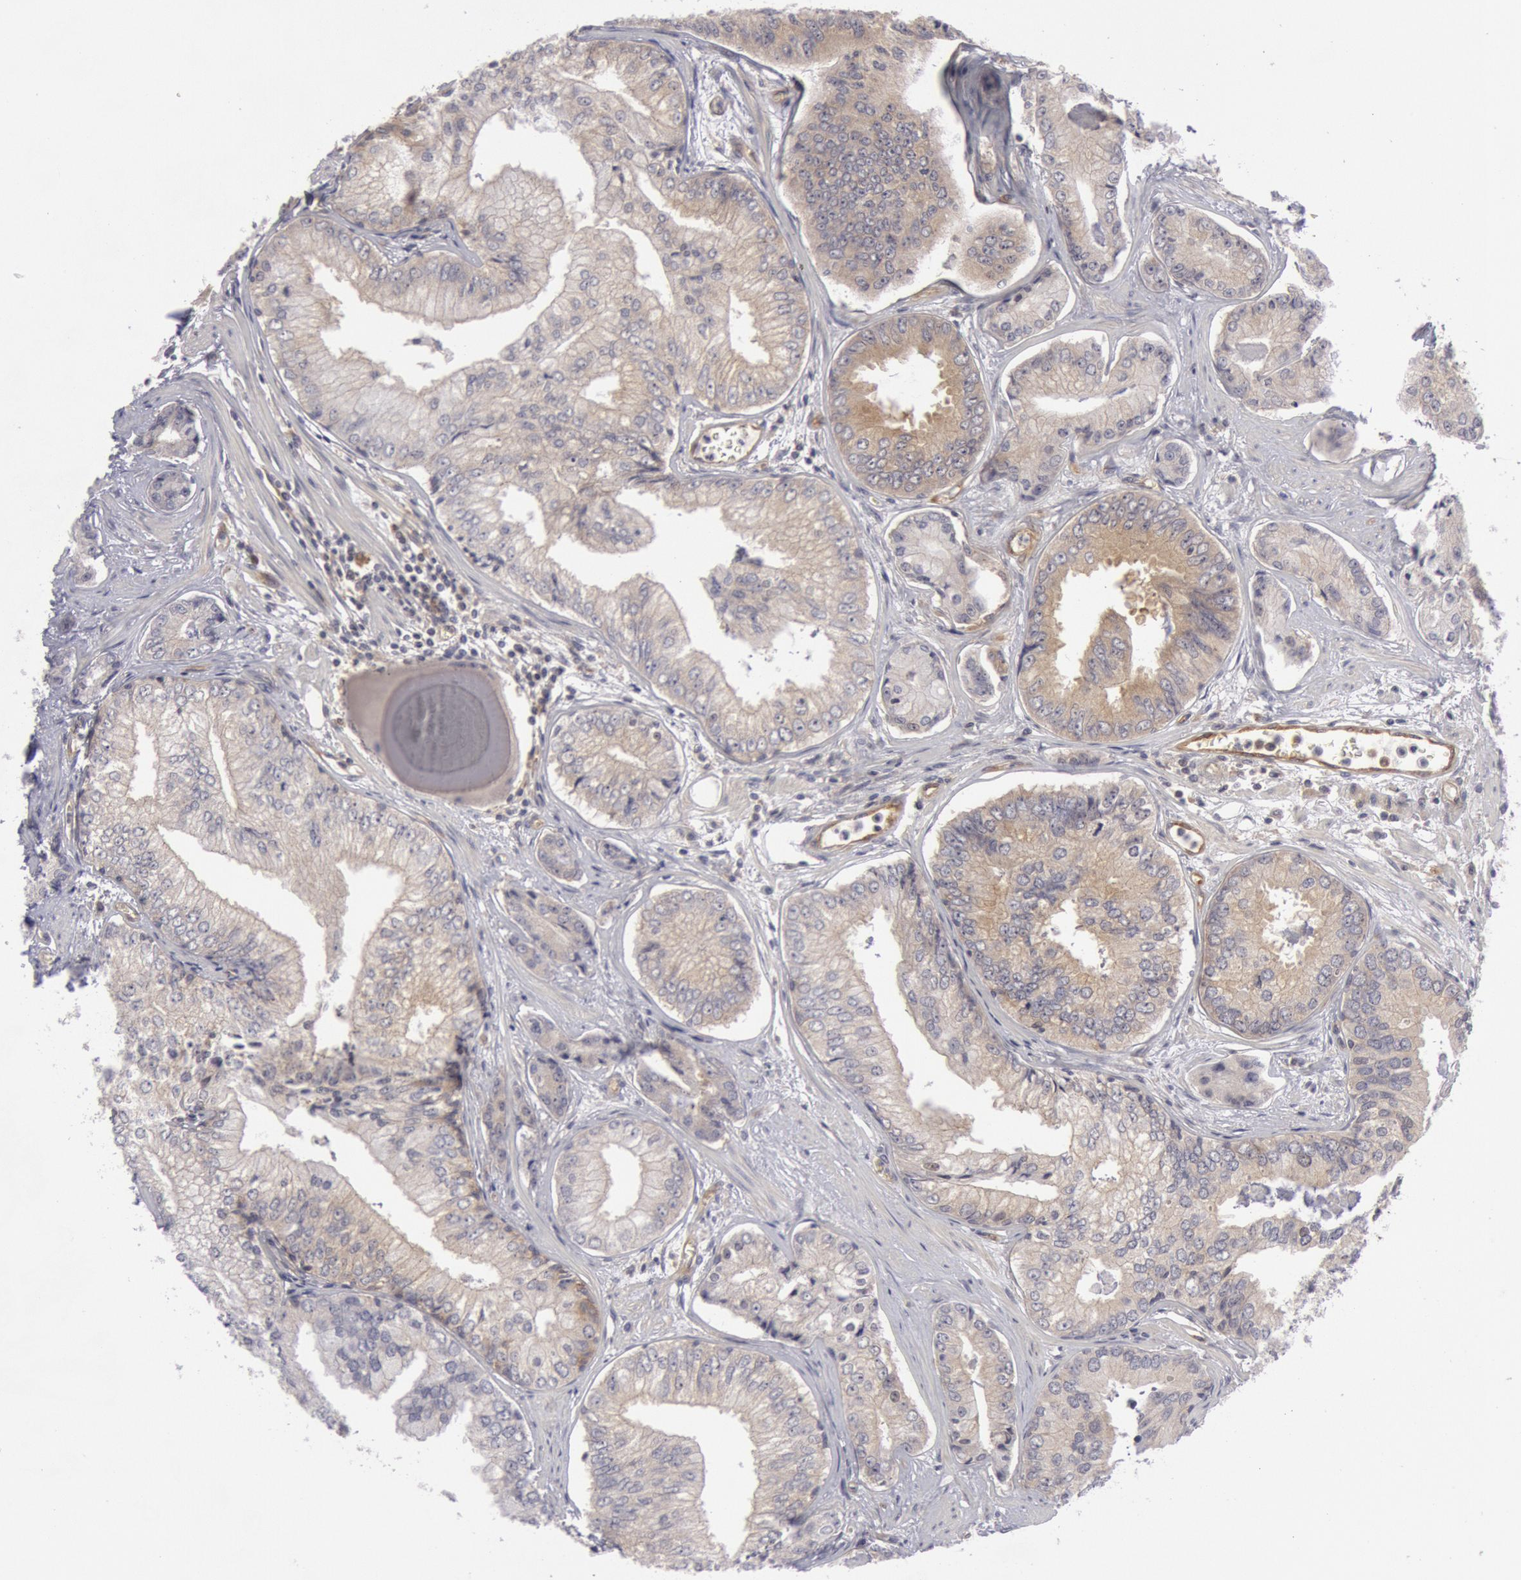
{"staining": {"intensity": "weak", "quantity": ">75%", "location": "cytoplasmic/membranous"}, "tissue": "prostate cancer", "cell_type": "Tumor cells", "image_type": "cancer", "snomed": [{"axis": "morphology", "description": "Adenocarcinoma, High grade"}, {"axis": "topography", "description": "Prostate"}], "caption": "The histopathology image displays immunohistochemical staining of prostate high-grade adenocarcinoma. There is weak cytoplasmic/membranous expression is identified in about >75% of tumor cells.", "gene": "IKBKB", "patient": {"sex": "male", "age": 56}}